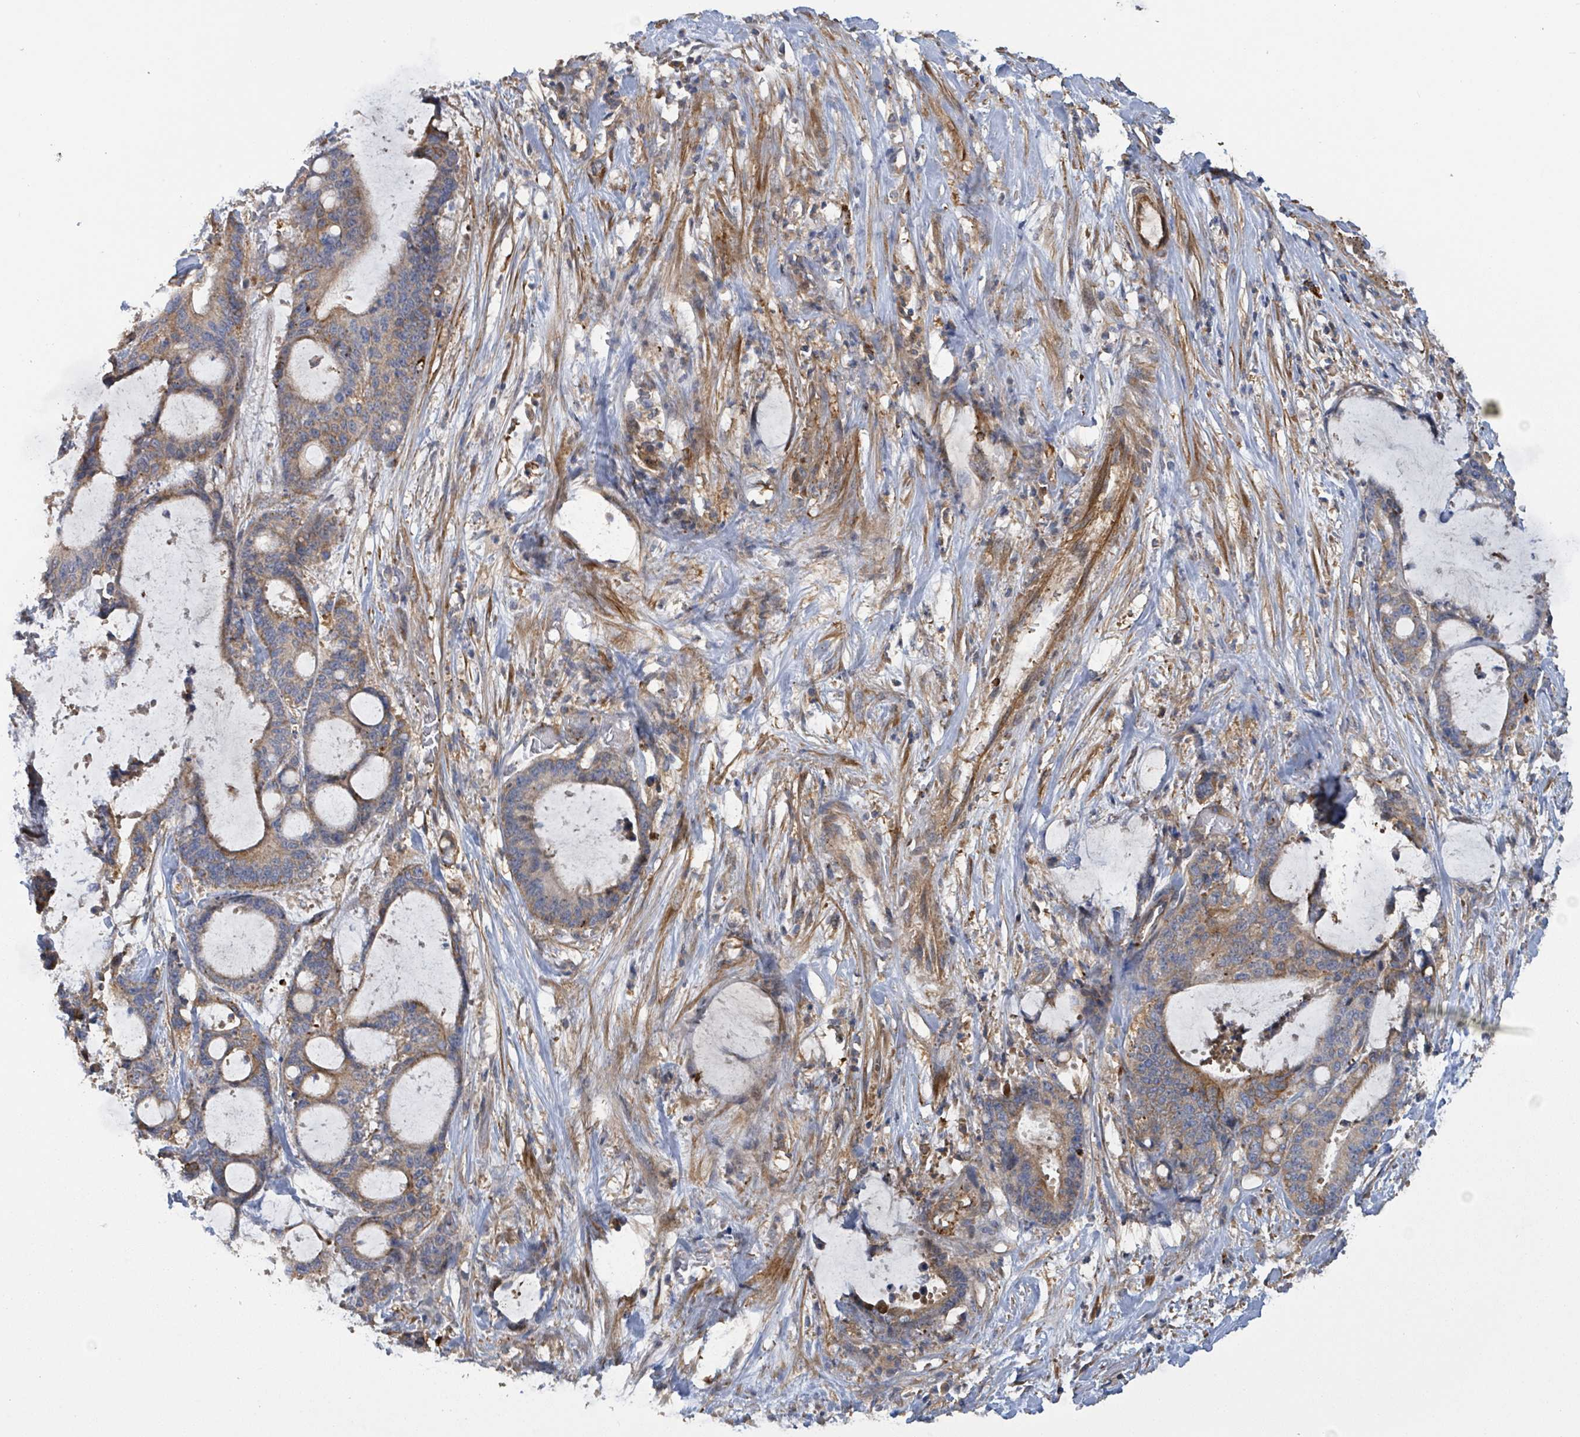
{"staining": {"intensity": "moderate", "quantity": ">75%", "location": "cytoplasmic/membranous"}, "tissue": "liver cancer", "cell_type": "Tumor cells", "image_type": "cancer", "snomed": [{"axis": "morphology", "description": "Normal tissue, NOS"}, {"axis": "morphology", "description": "Cholangiocarcinoma"}, {"axis": "topography", "description": "Liver"}, {"axis": "topography", "description": "Peripheral nerve tissue"}], "caption": "An IHC micrograph of neoplastic tissue is shown. Protein staining in brown shows moderate cytoplasmic/membranous positivity in cholangiocarcinoma (liver) within tumor cells.", "gene": "PLAAT1", "patient": {"sex": "female", "age": 73}}